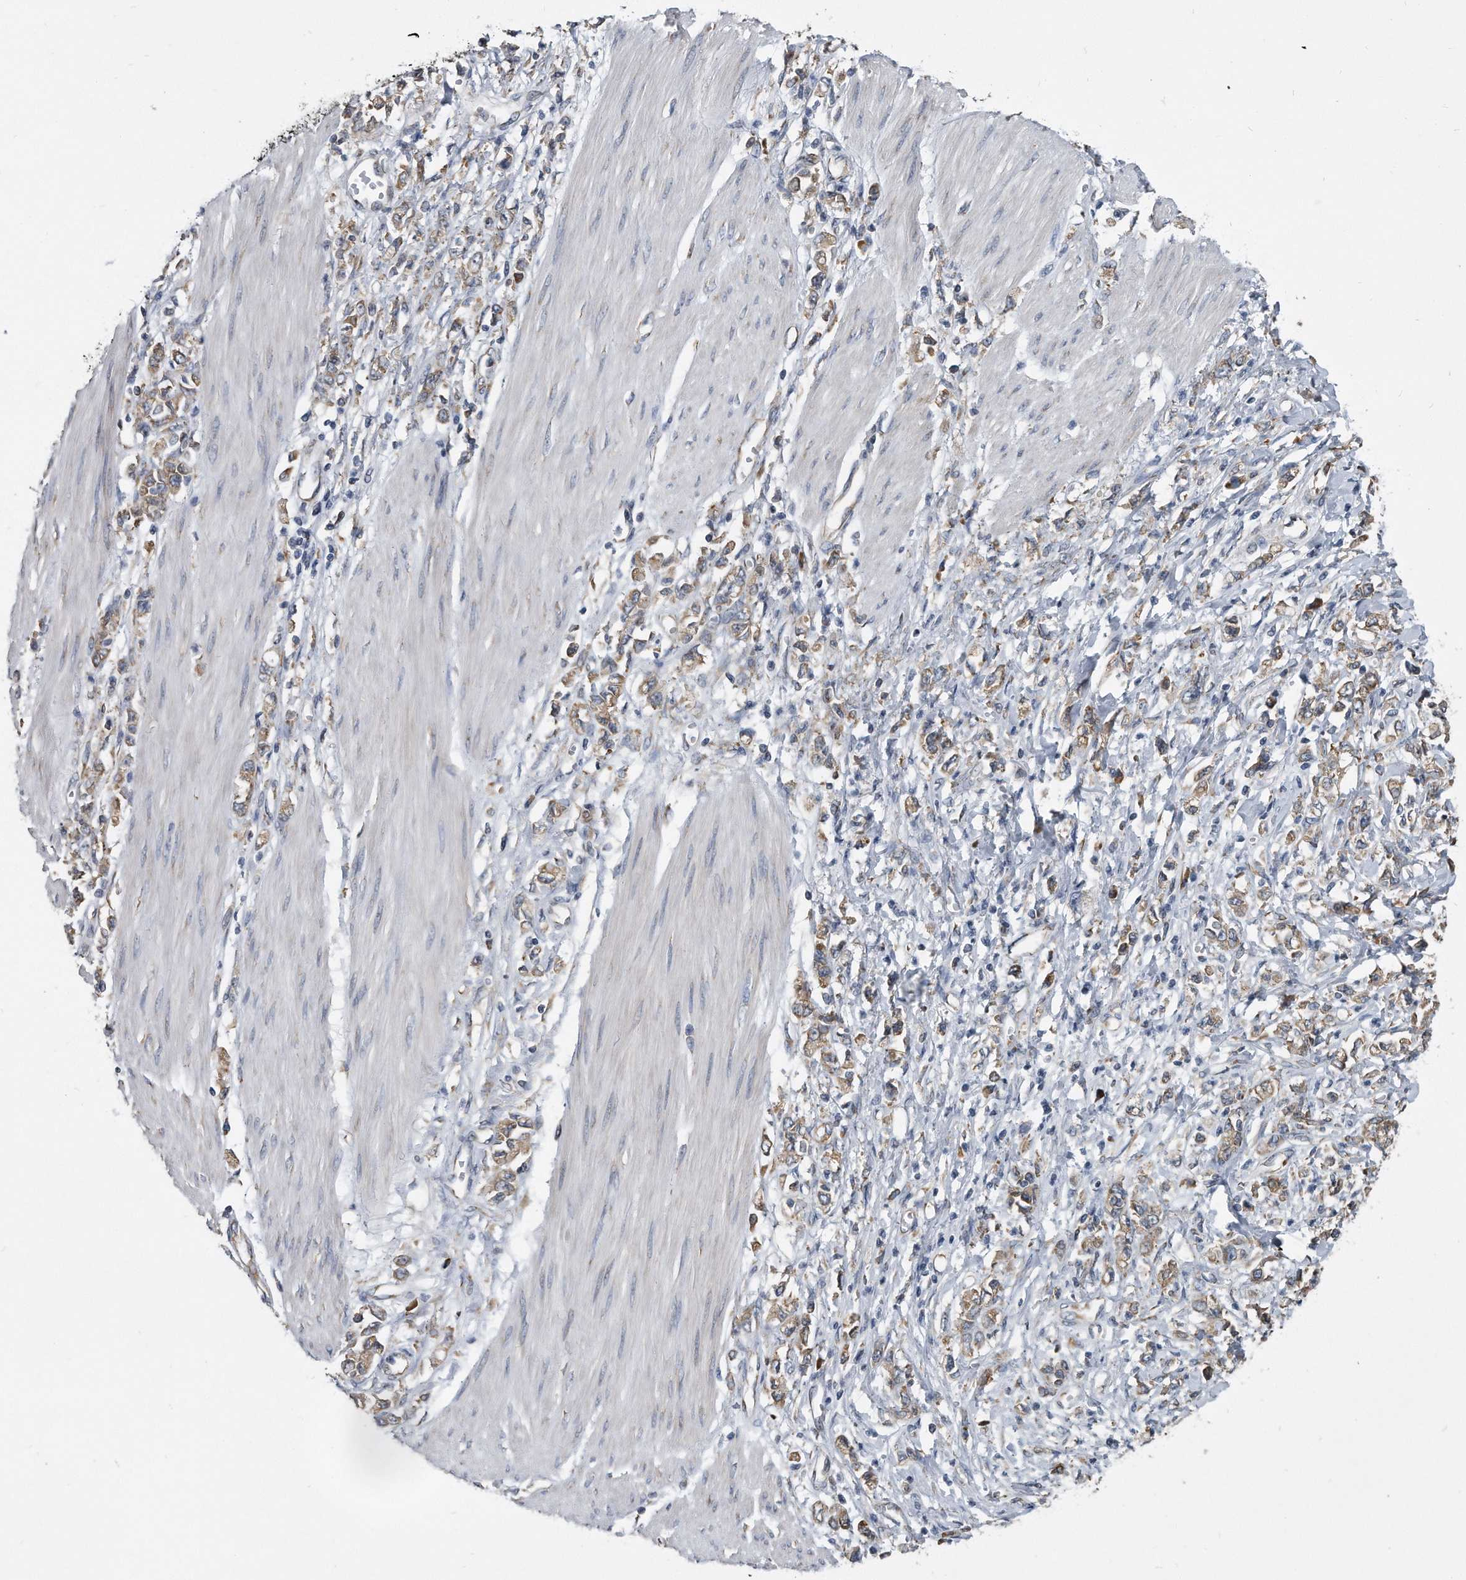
{"staining": {"intensity": "moderate", "quantity": ">75%", "location": "cytoplasmic/membranous"}, "tissue": "stomach cancer", "cell_type": "Tumor cells", "image_type": "cancer", "snomed": [{"axis": "morphology", "description": "Adenocarcinoma, NOS"}, {"axis": "topography", "description": "Stomach"}], "caption": "Stomach cancer (adenocarcinoma) stained with DAB immunohistochemistry reveals medium levels of moderate cytoplasmic/membranous staining in approximately >75% of tumor cells.", "gene": "CCDC47", "patient": {"sex": "female", "age": 76}}